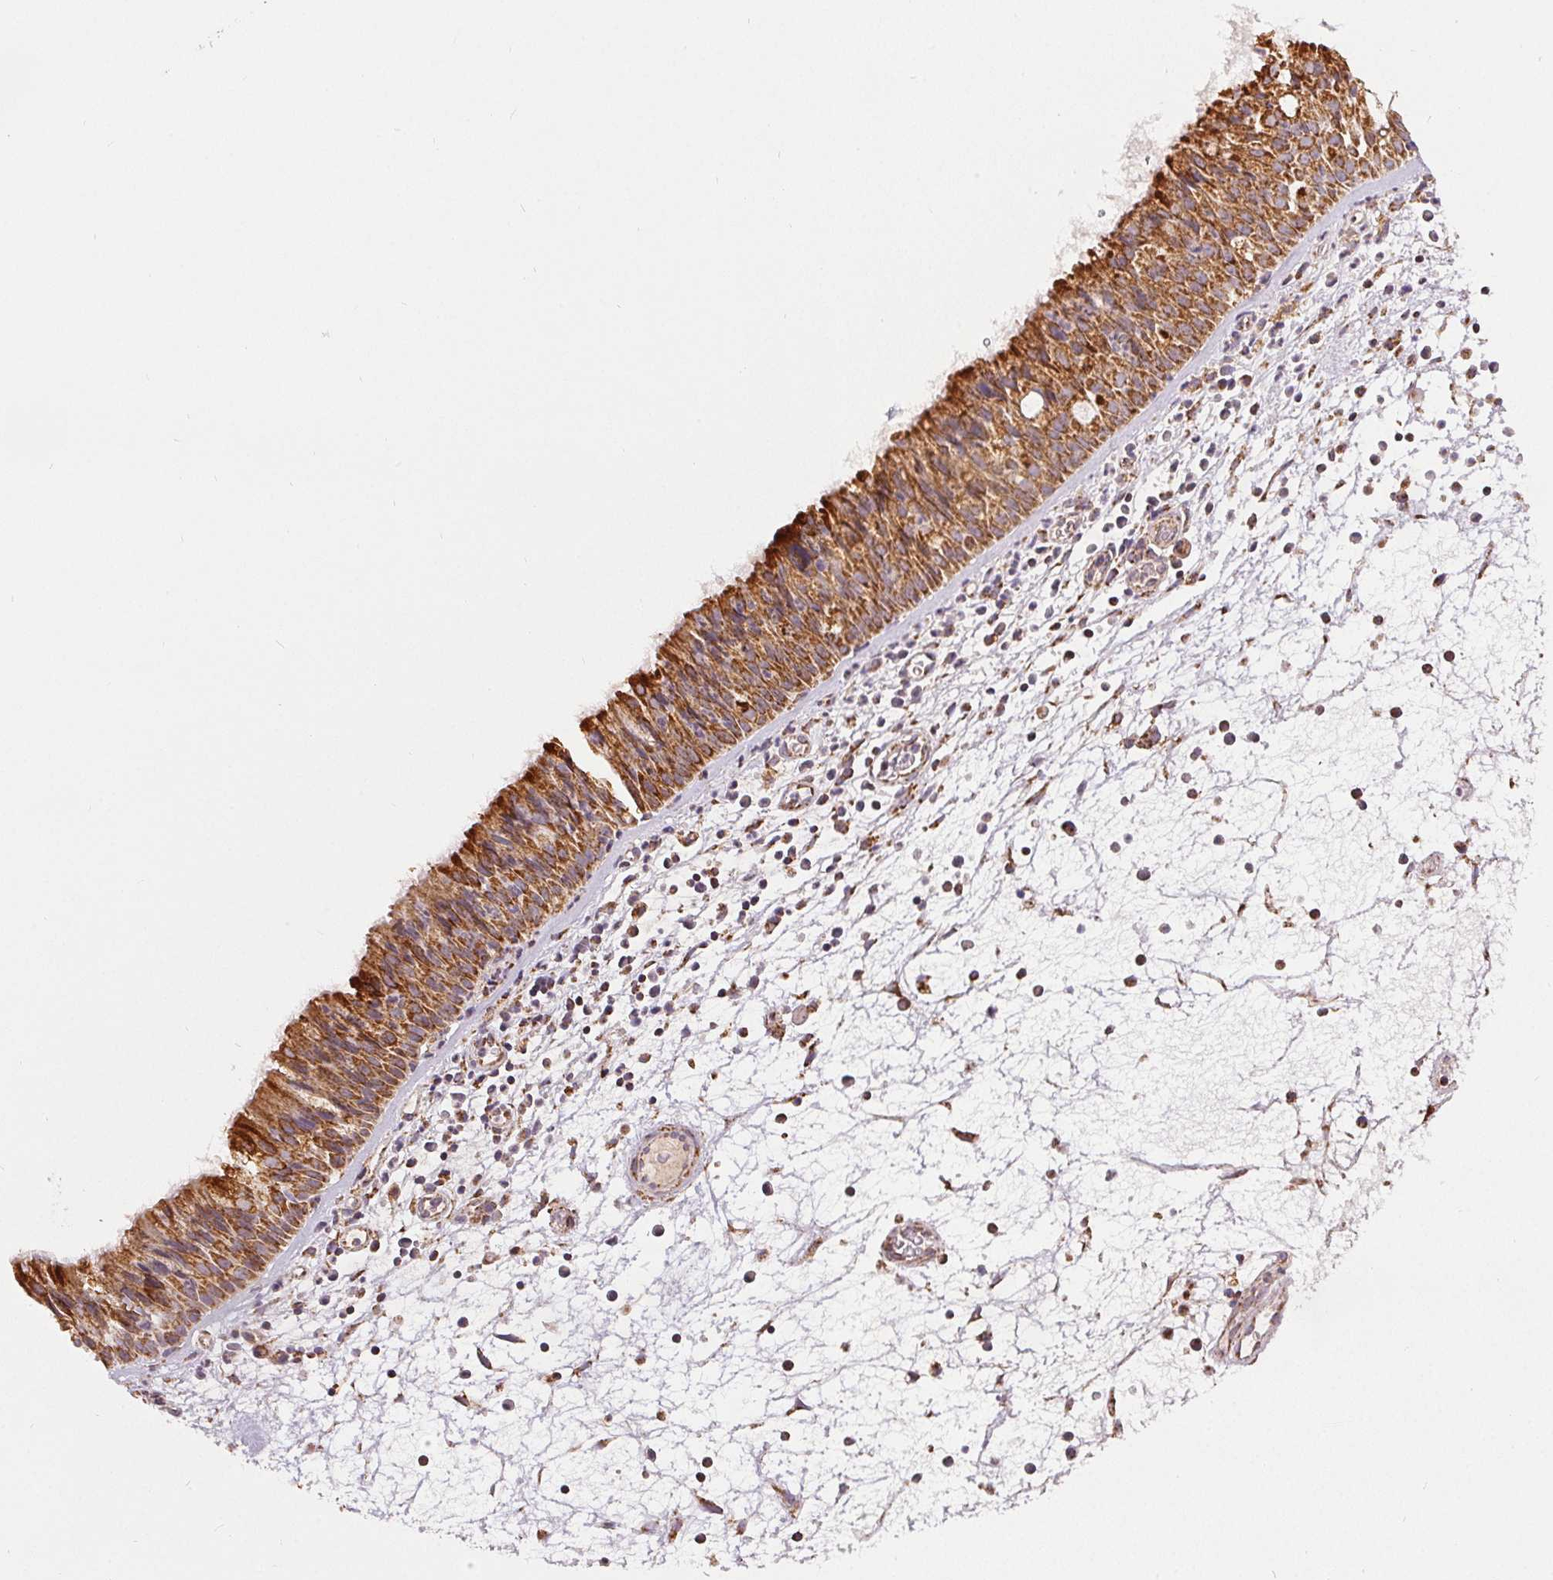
{"staining": {"intensity": "strong", "quantity": ">75%", "location": "cytoplasmic/membranous"}, "tissue": "nasopharynx", "cell_type": "Respiratory epithelial cells", "image_type": "normal", "snomed": [{"axis": "morphology", "description": "Normal tissue, NOS"}, {"axis": "topography", "description": "Nasopharynx"}], "caption": "Respiratory epithelial cells show high levels of strong cytoplasmic/membranous expression in about >75% of cells in unremarkable nasopharynx.", "gene": "SDHB", "patient": {"sex": "male", "age": 67}}